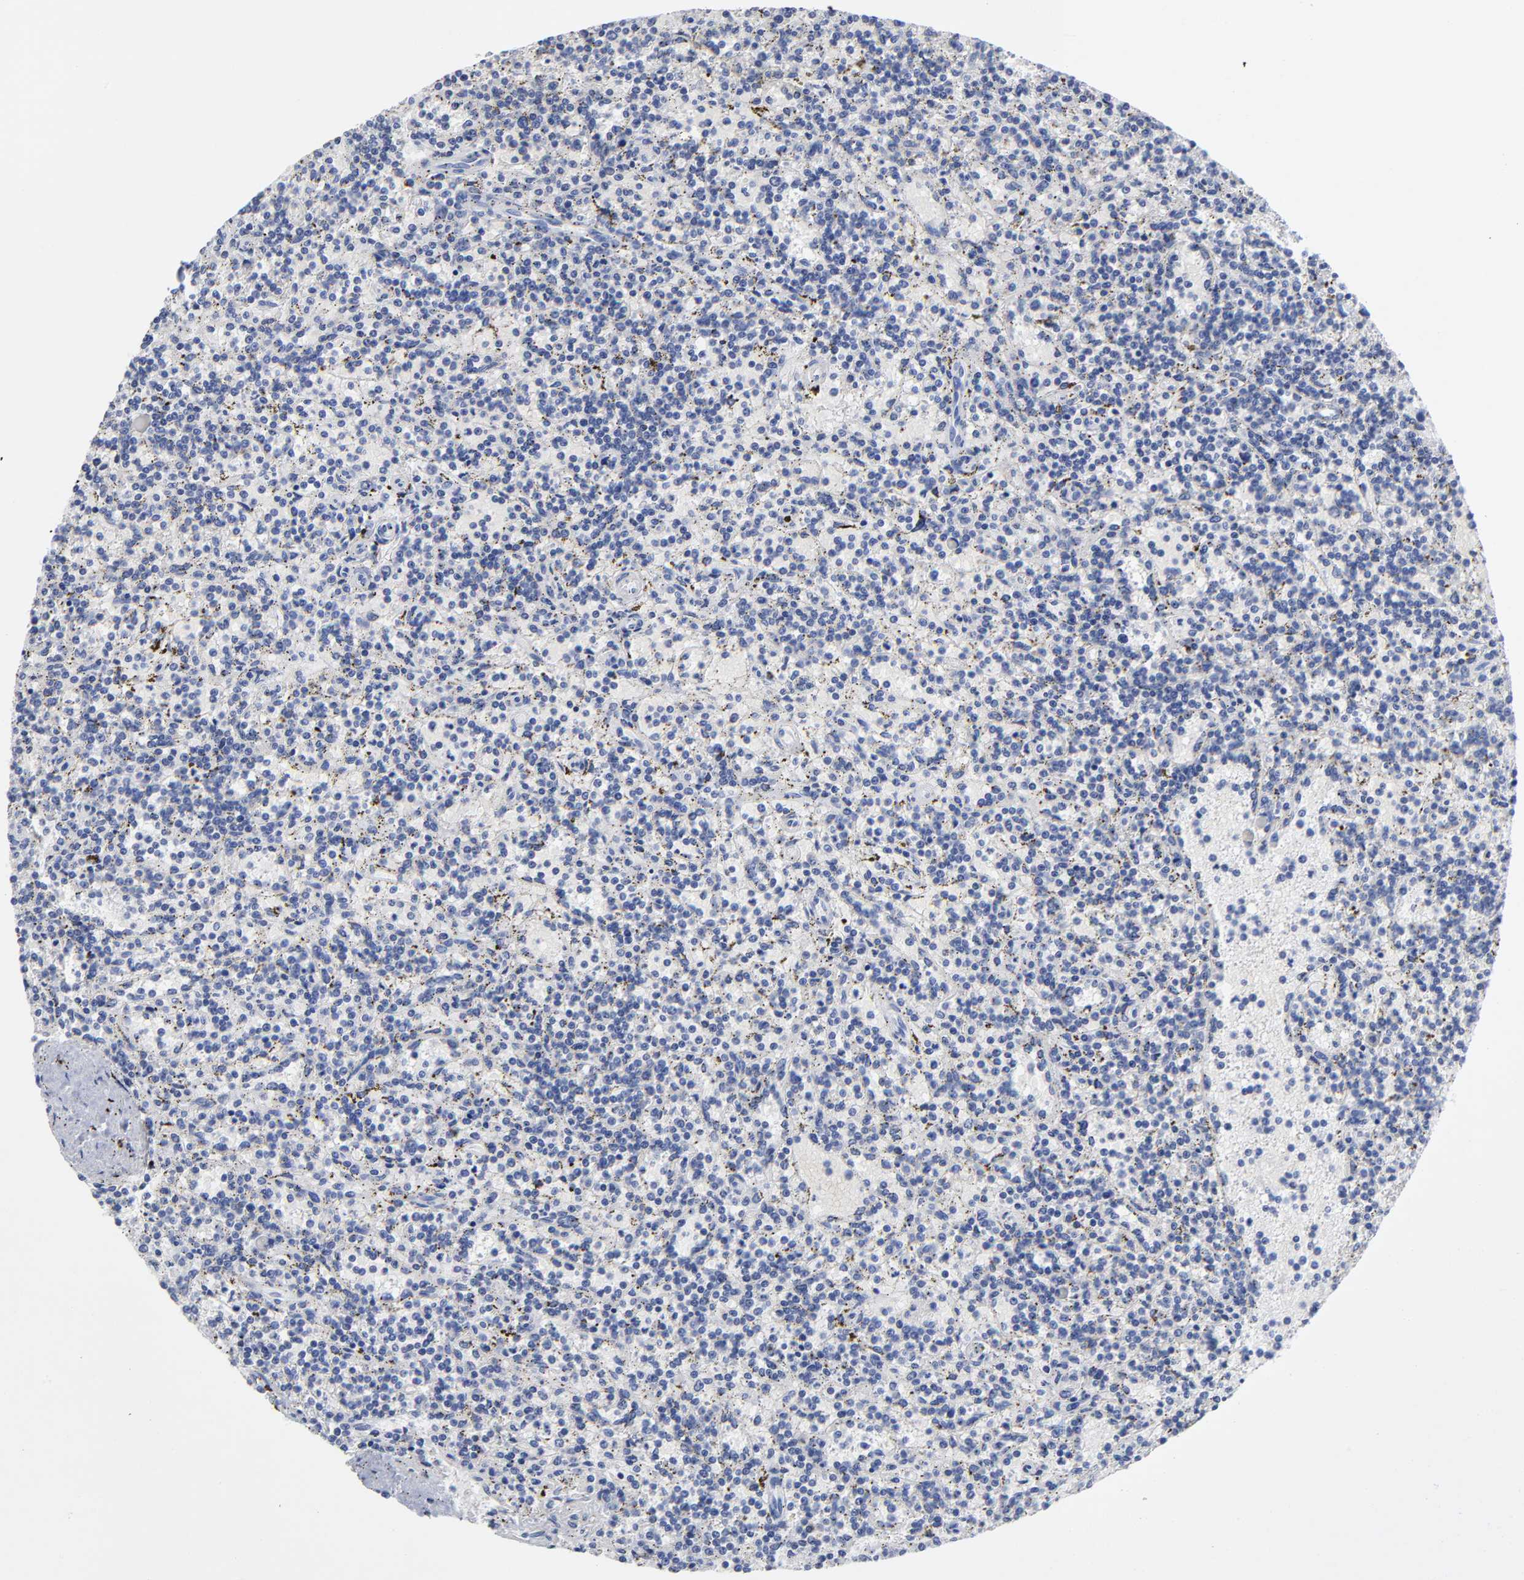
{"staining": {"intensity": "negative", "quantity": "none", "location": "none"}, "tissue": "lymphoma", "cell_type": "Tumor cells", "image_type": "cancer", "snomed": [{"axis": "morphology", "description": "Malignant lymphoma, non-Hodgkin's type, Low grade"}, {"axis": "topography", "description": "Spleen"}], "caption": "Immunohistochemical staining of lymphoma exhibits no significant staining in tumor cells. (Brightfield microscopy of DAB immunohistochemistry (IHC) at high magnification).", "gene": "PTP4A1", "patient": {"sex": "male", "age": 73}}